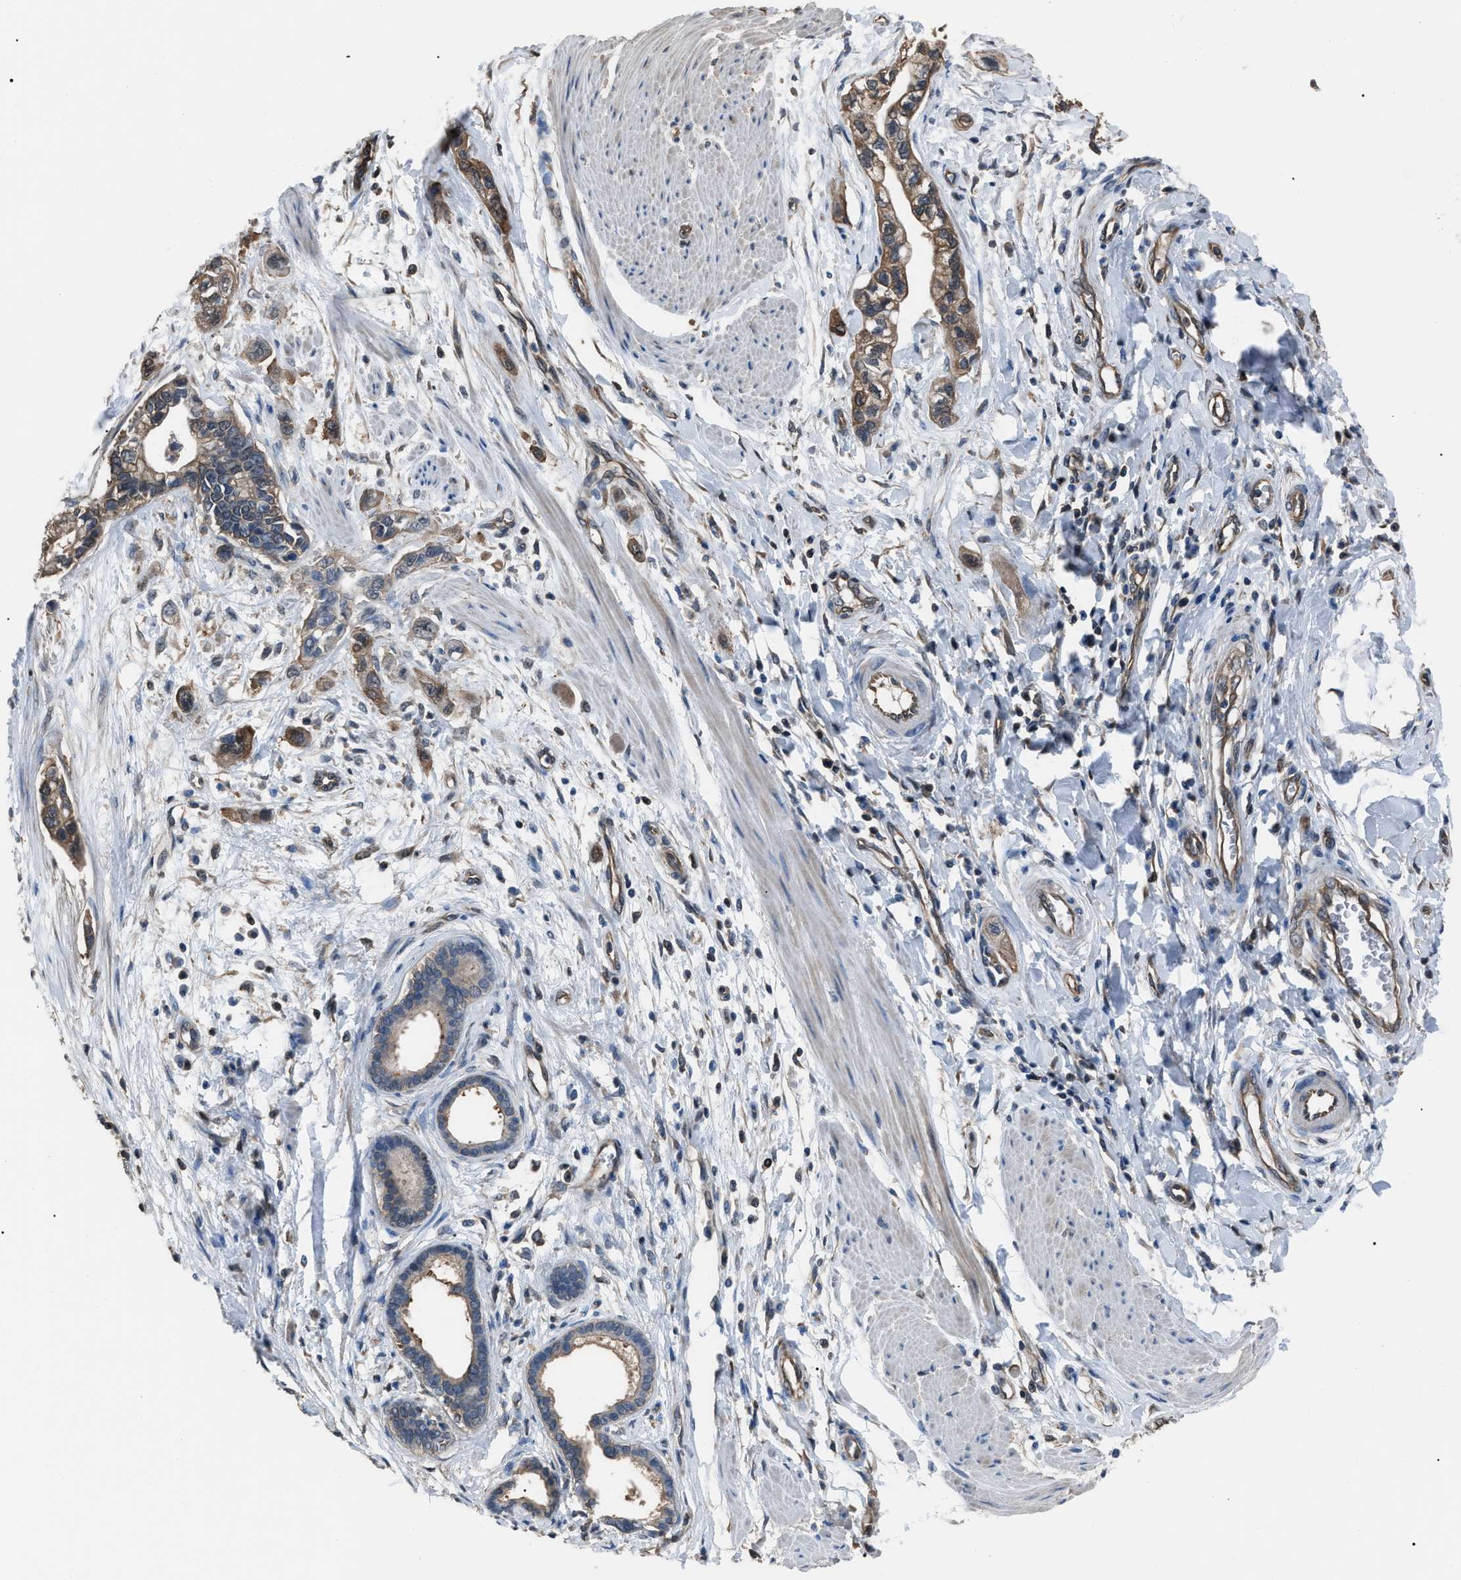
{"staining": {"intensity": "moderate", "quantity": ">75%", "location": "cytoplasmic/membranous"}, "tissue": "pancreatic cancer", "cell_type": "Tumor cells", "image_type": "cancer", "snomed": [{"axis": "morphology", "description": "Adenocarcinoma, NOS"}, {"axis": "topography", "description": "Pancreas"}], "caption": "The immunohistochemical stain shows moderate cytoplasmic/membranous staining in tumor cells of pancreatic cancer (adenocarcinoma) tissue.", "gene": "PDCD5", "patient": {"sex": "male", "age": 74}}